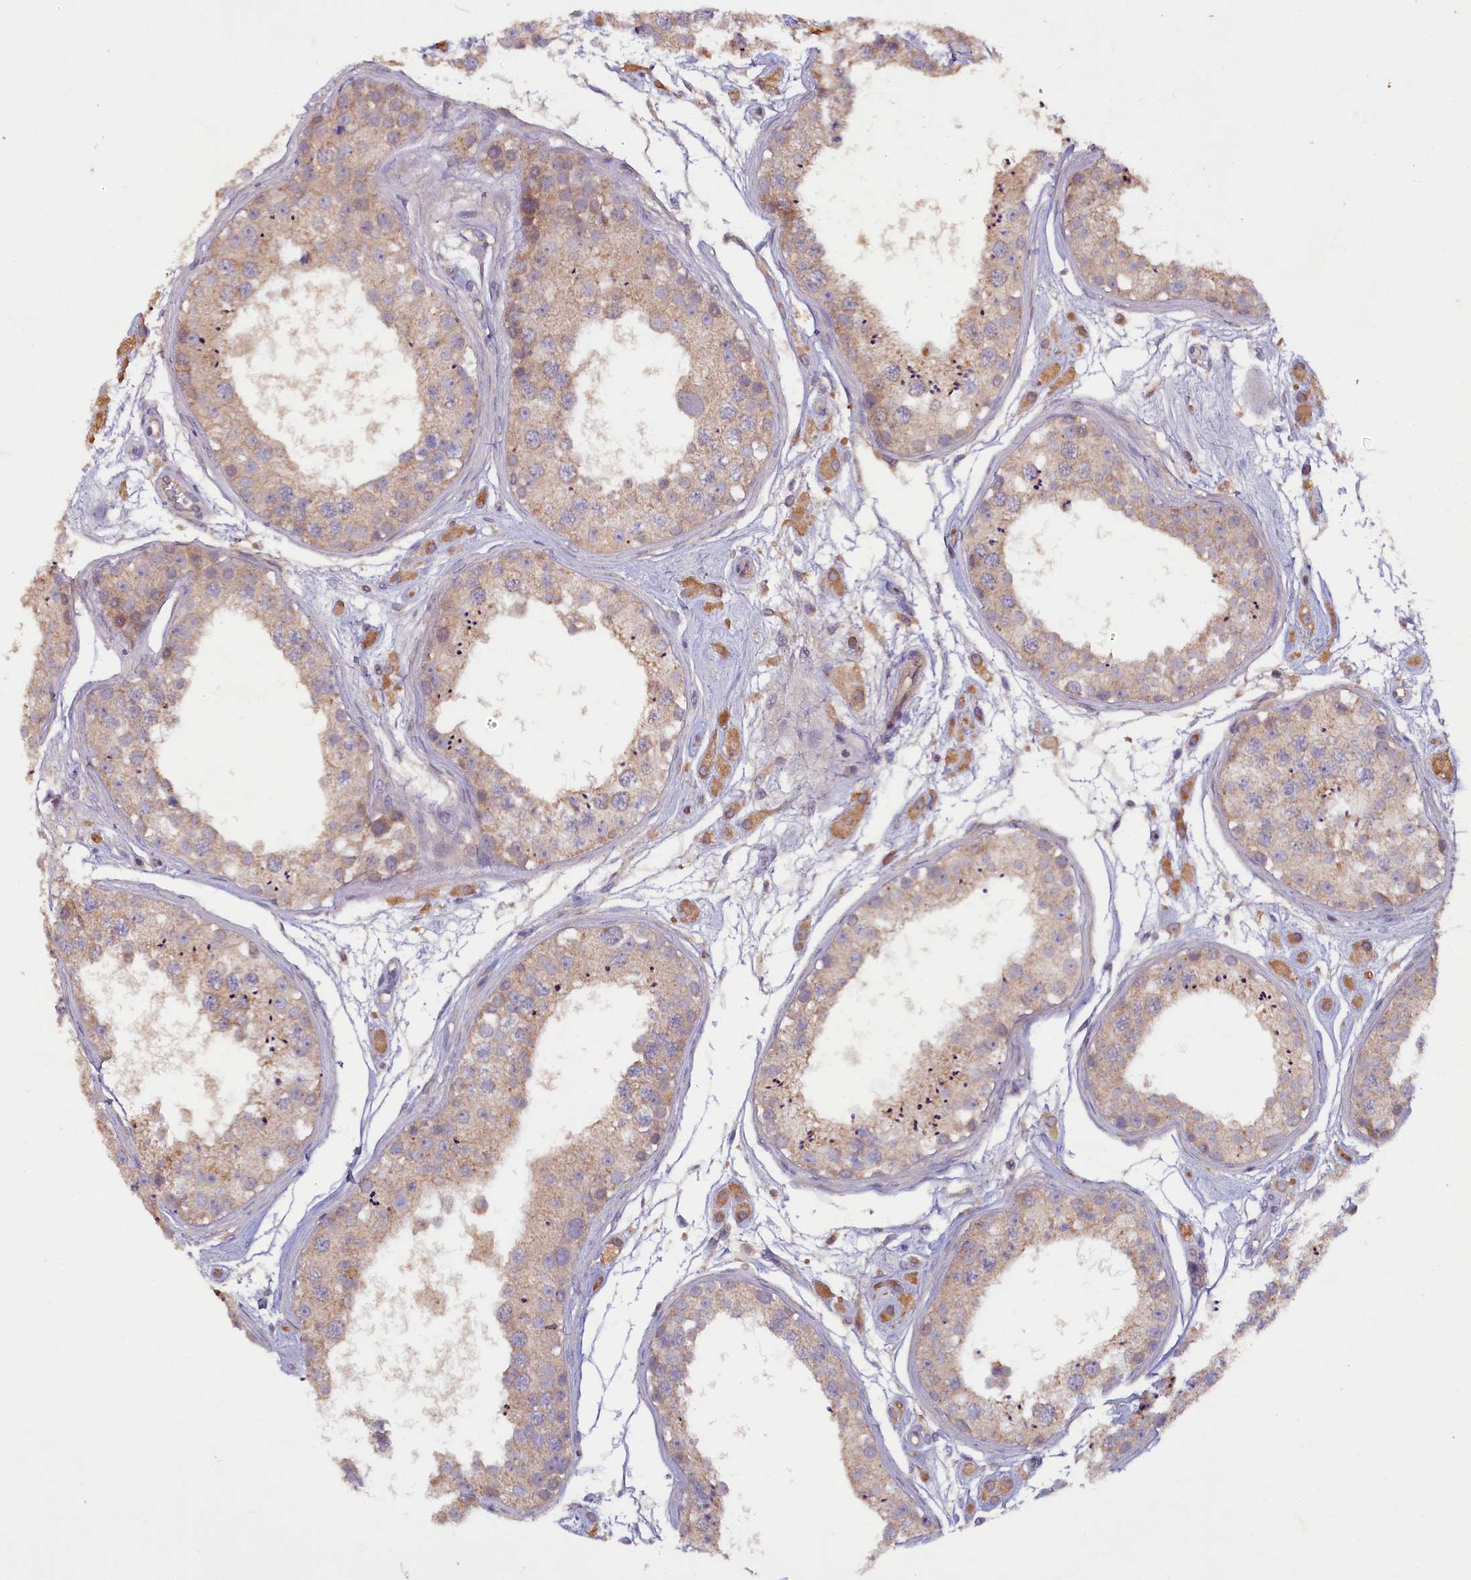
{"staining": {"intensity": "moderate", "quantity": "<25%", "location": "cytoplasmic/membranous"}, "tissue": "testis", "cell_type": "Cells in seminiferous ducts", "image_type": "normal", "snomed": [{"axis": "morphology", "description": "Normal tissue, NOS"}, {"axis": "topography", "description": "Testis"}], "caption": "Testis stained for a protein exhibits moderate cytoplasmic/membranous positivity in cells in seminiferous ducts.", "gene": "ETFBKMT", "patient": {"sex": "male", "age": 25}}